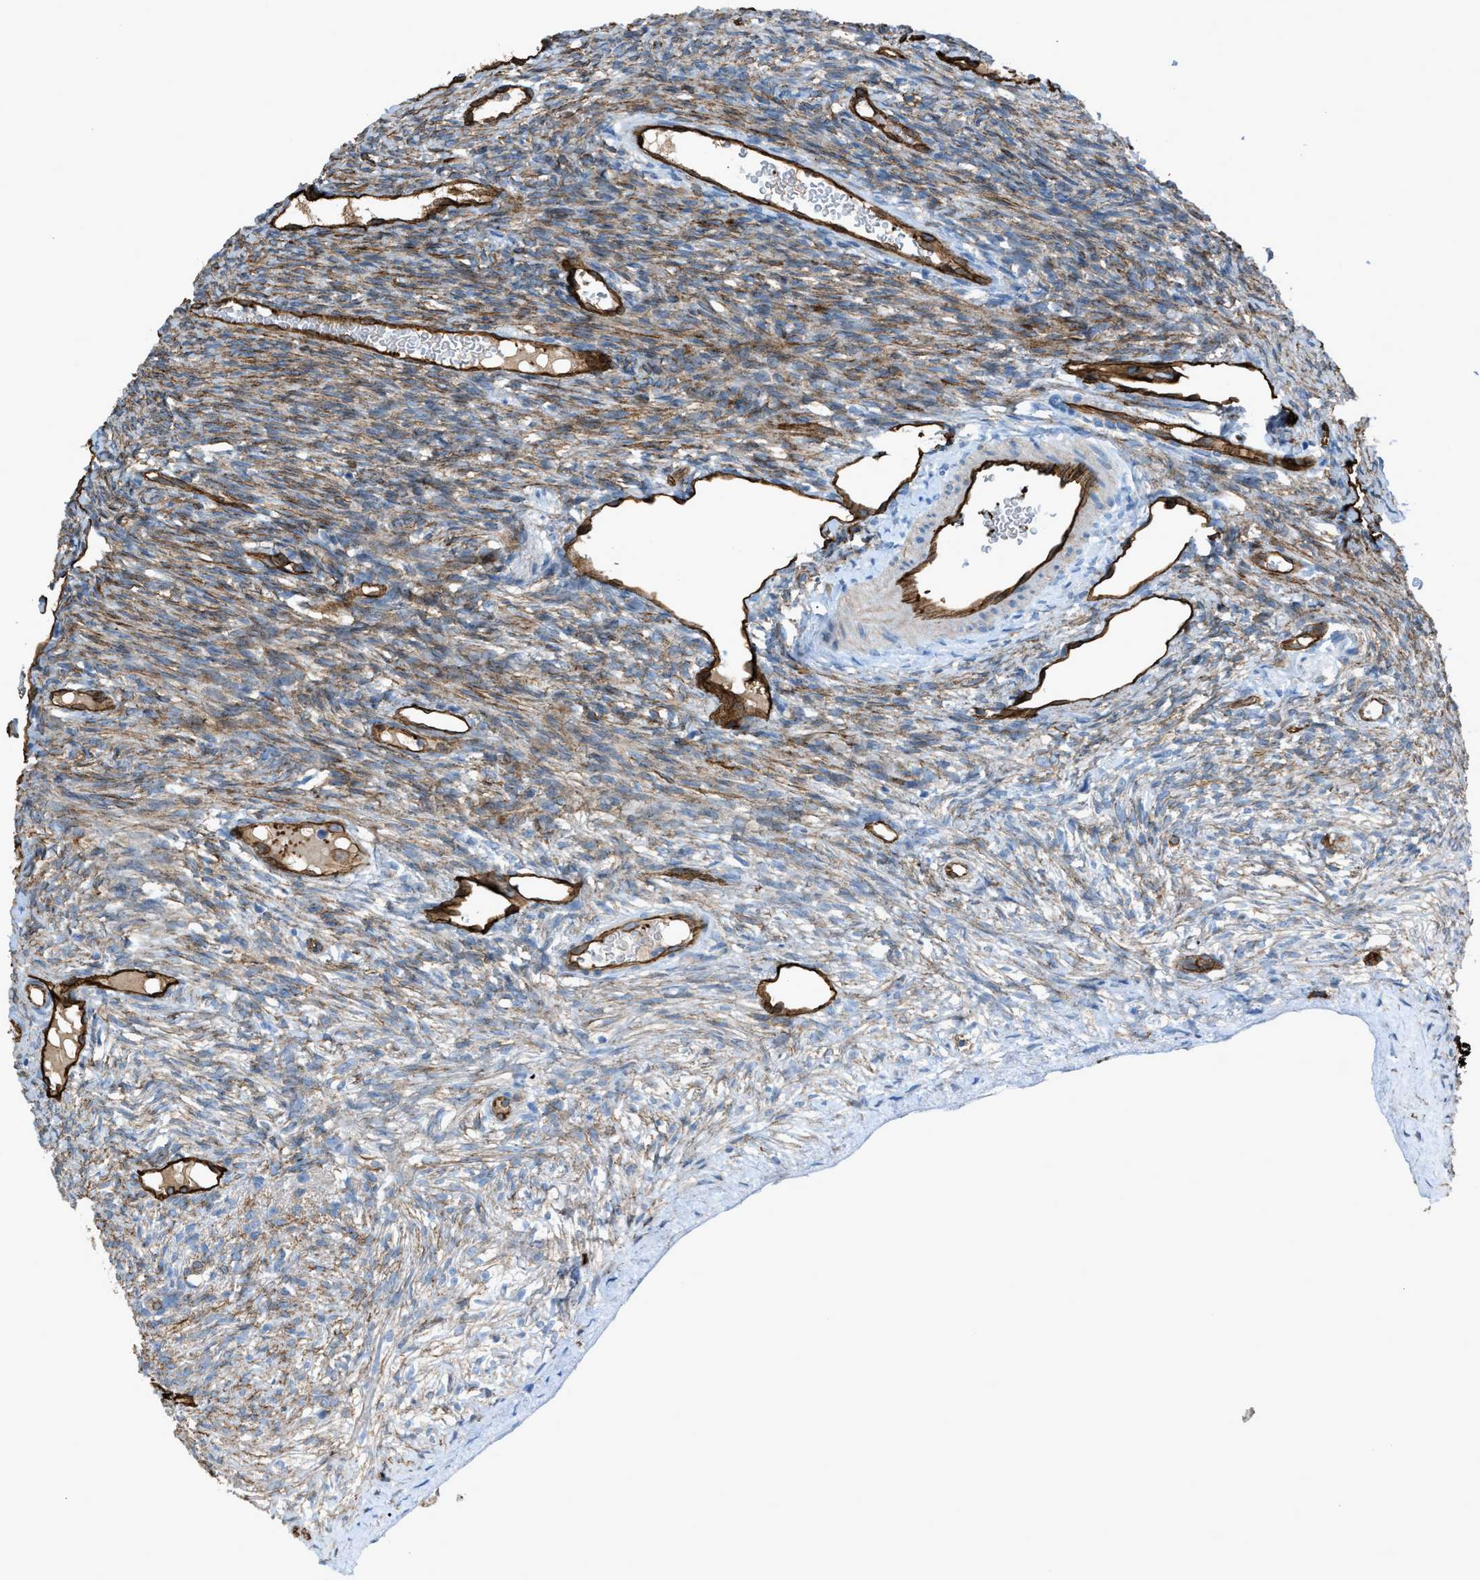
{"staining": {"intensity": "moderate", "quantity": "25%-75%", "location": "cytoplasmic/membranous"}, "tissue": "ovary", "cell_type": "Ovarian stroma cells", "image_type": "normal", "snomed": [{"axis": "morphology", "description": "Normal tissue, NOS"}, {"axis": "topography", "description": "Ovary"}], "caption": "Normal ovary exhibits moderate cytoplasmic/membranous positivity in about 25%-75% of ovarian stroma cells, visualized by immunohistochemistry.", "gene": "SLC22A15", "patient": {"sex": "female", "age": 33}}